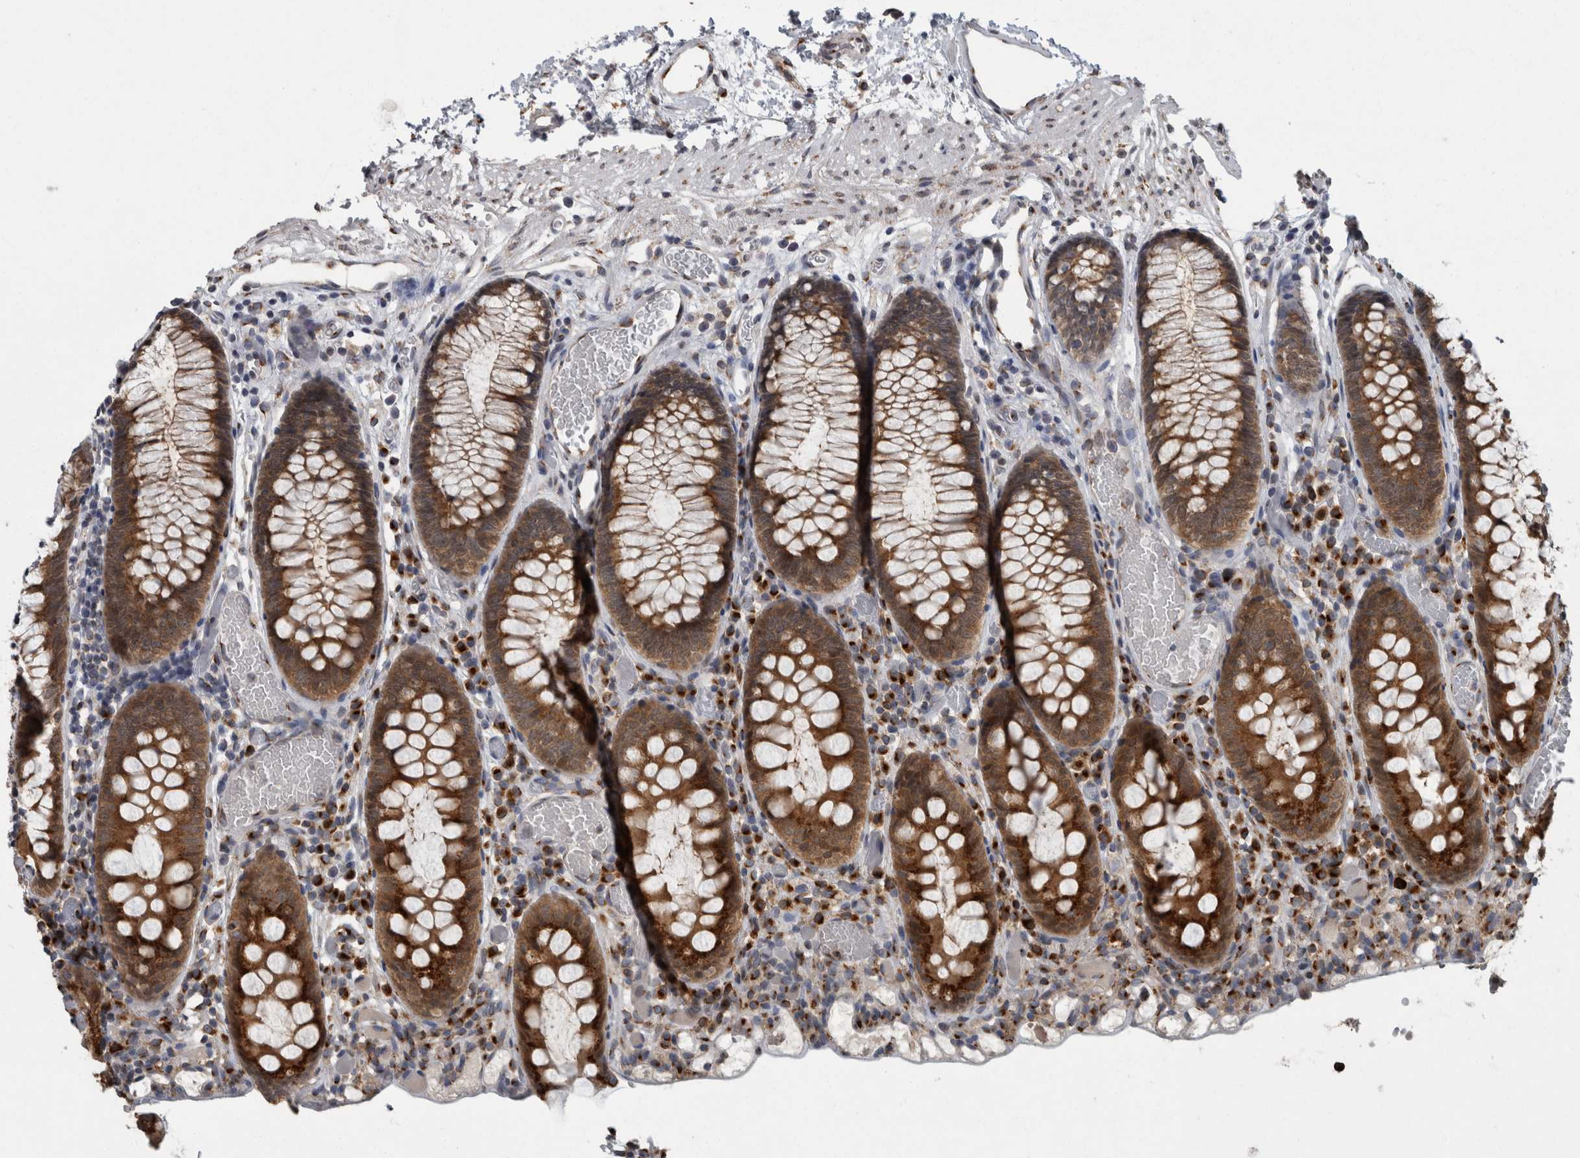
{"staining": {"intensity": "weak", "quantity": "25%-75%", "location": "cytoplasmic/membranous"}, "tissue": "colon", "cell_type": "Endothelial cells", "image_type": "normal", "snomed": [{"axis": "morphology", "description": "Normal tissue, NOS"}, {"axis": "topography", "description": "Colon"}], "caption": "This image demonstrates IHC staining of normal colon, with low weak cytoplasmic/membranous expression in about 25%-75% of endothelial cells.", "gene": "LMAN2L", "patient": {"sex": "male", "age": 14}}